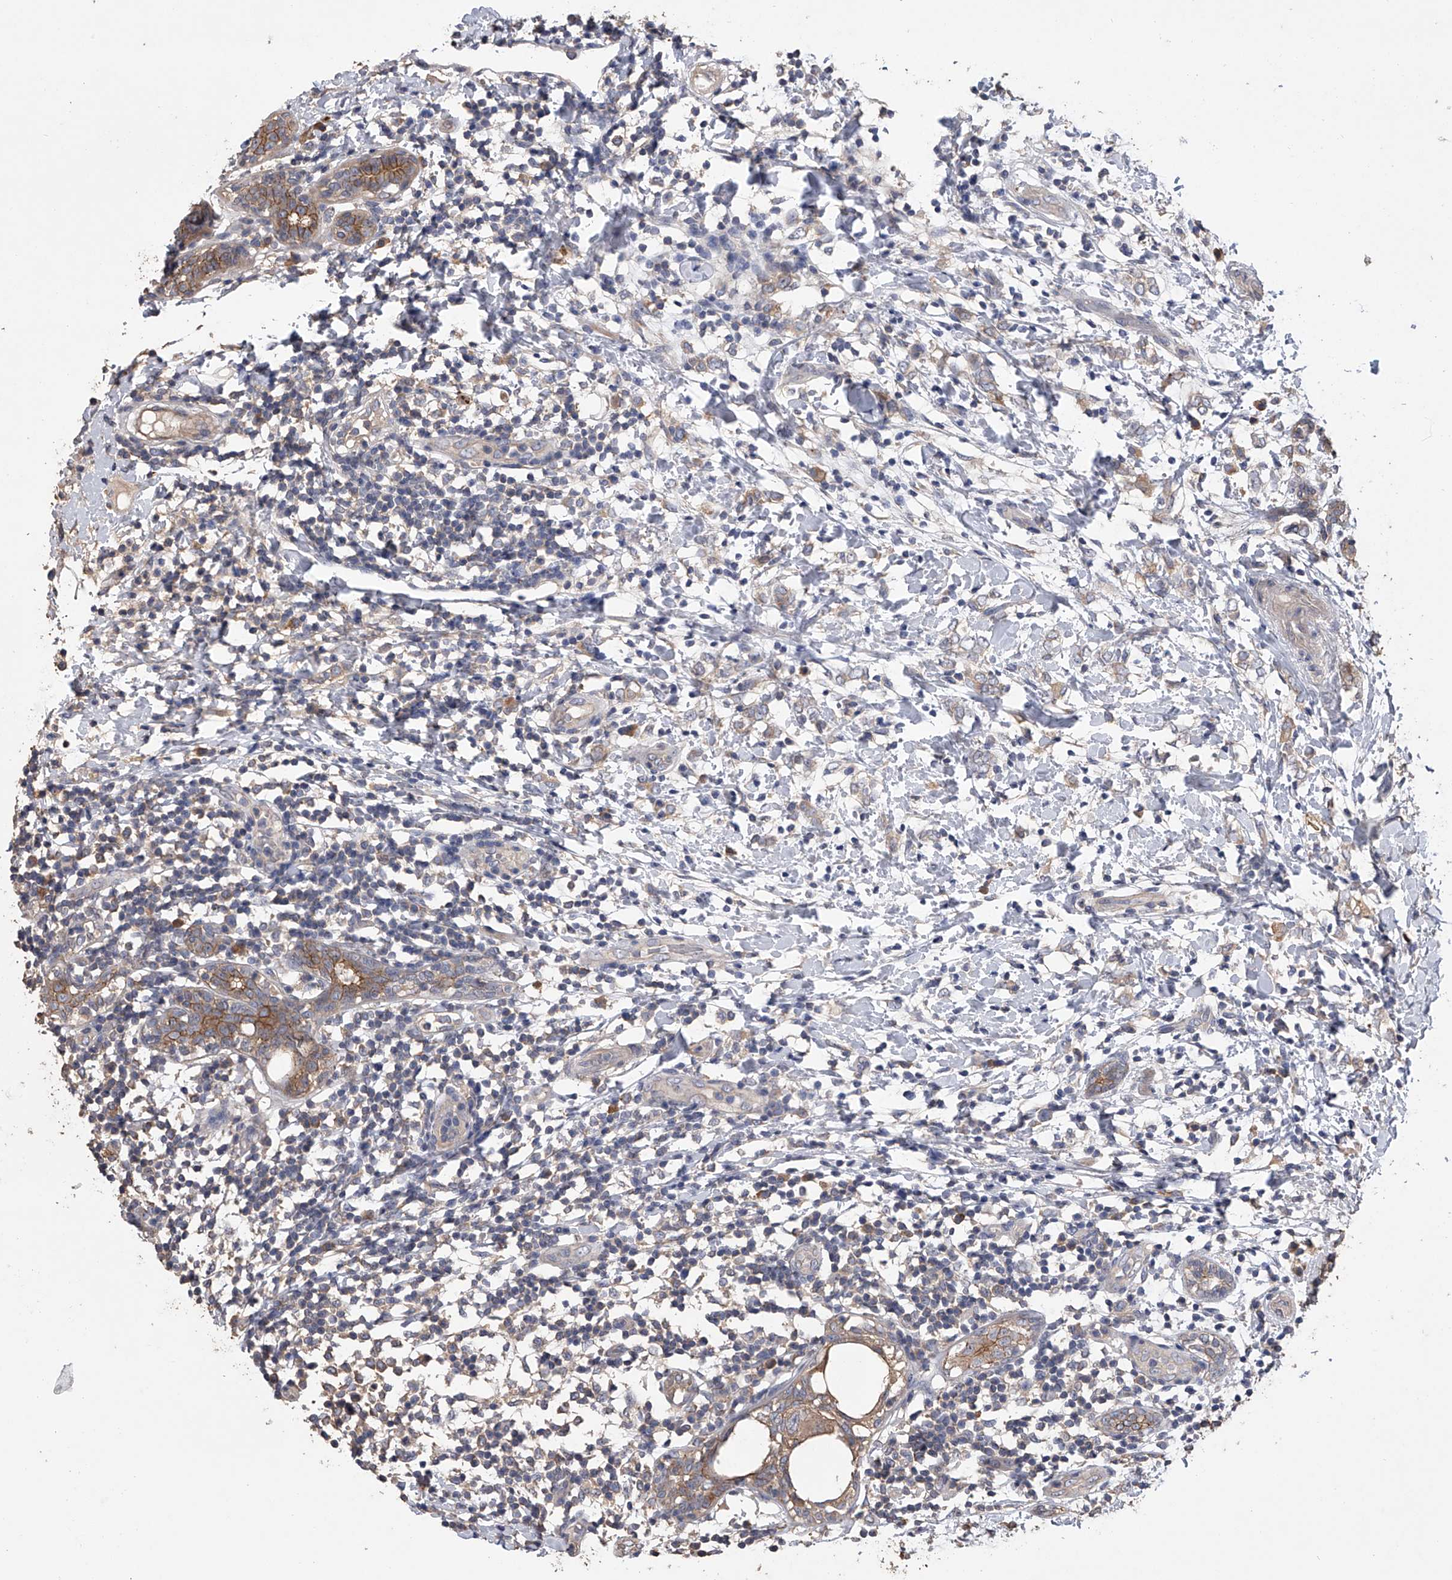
{"staining": {"intensity": "weak", "quantity": "<25%", "location": "cytoplasmic/membranous"}, "tissue": "breast cancer", "cell_type": "Tumor cells", "image_type": "cancer", "snomed": [{"axis": "morphology", "description": "Normal tissue, NOS"}, {"axis": "morphology", "description": "Lobular carcinoma"}, {"axis": "topography", "description": "Breast"}], "caption": "Breast lobular carcinoma stained for a protein using immunohistochemistry shows no positivity tumor cells.", "gene": "ZNF343", "patient": {"sex": "female", "age": 47}}